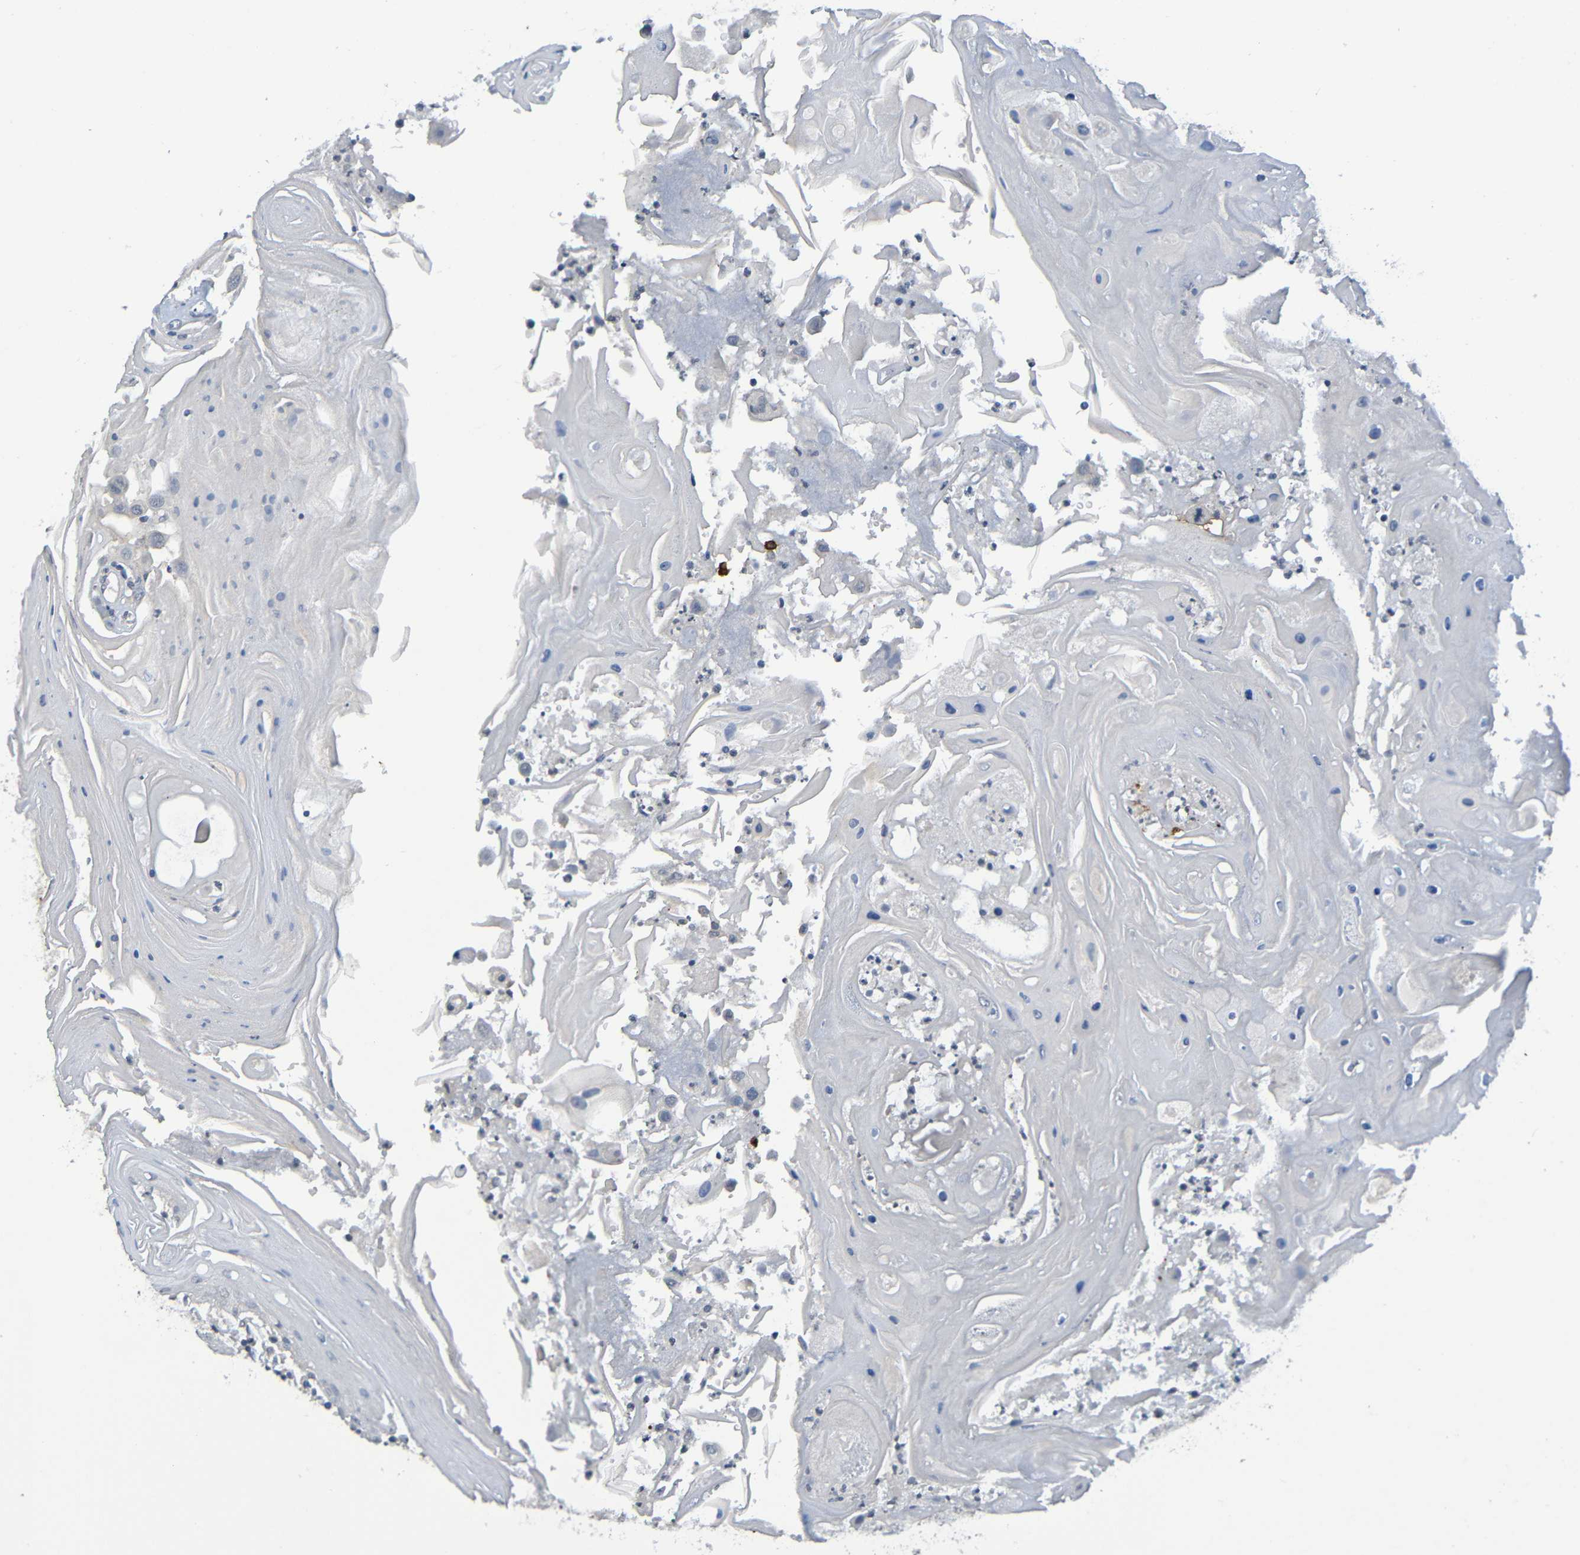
{"staining": {"intensity": "weak", "quantity": "<25%", "location": "cytoplasmic/membranous"}, "tissue": "head and neck cancer", "cell_type": "Tumor cells", "image_type": "cancer", "snomed": [{"axis": "morphology", "description": "Squamous cell carcinoma, NOS"}, {"axis": "topography", "description": "Oral tissue"}, {"axis": "topography", "description": "Head-Neck"}], "caption": "A micrograph of squamous cell carcinoma (head and neck) stained for a protein exhibits no brown staining in tumor cells.", "gene": "C3AR1", "patient": {"sex": "female", "age": 76}}